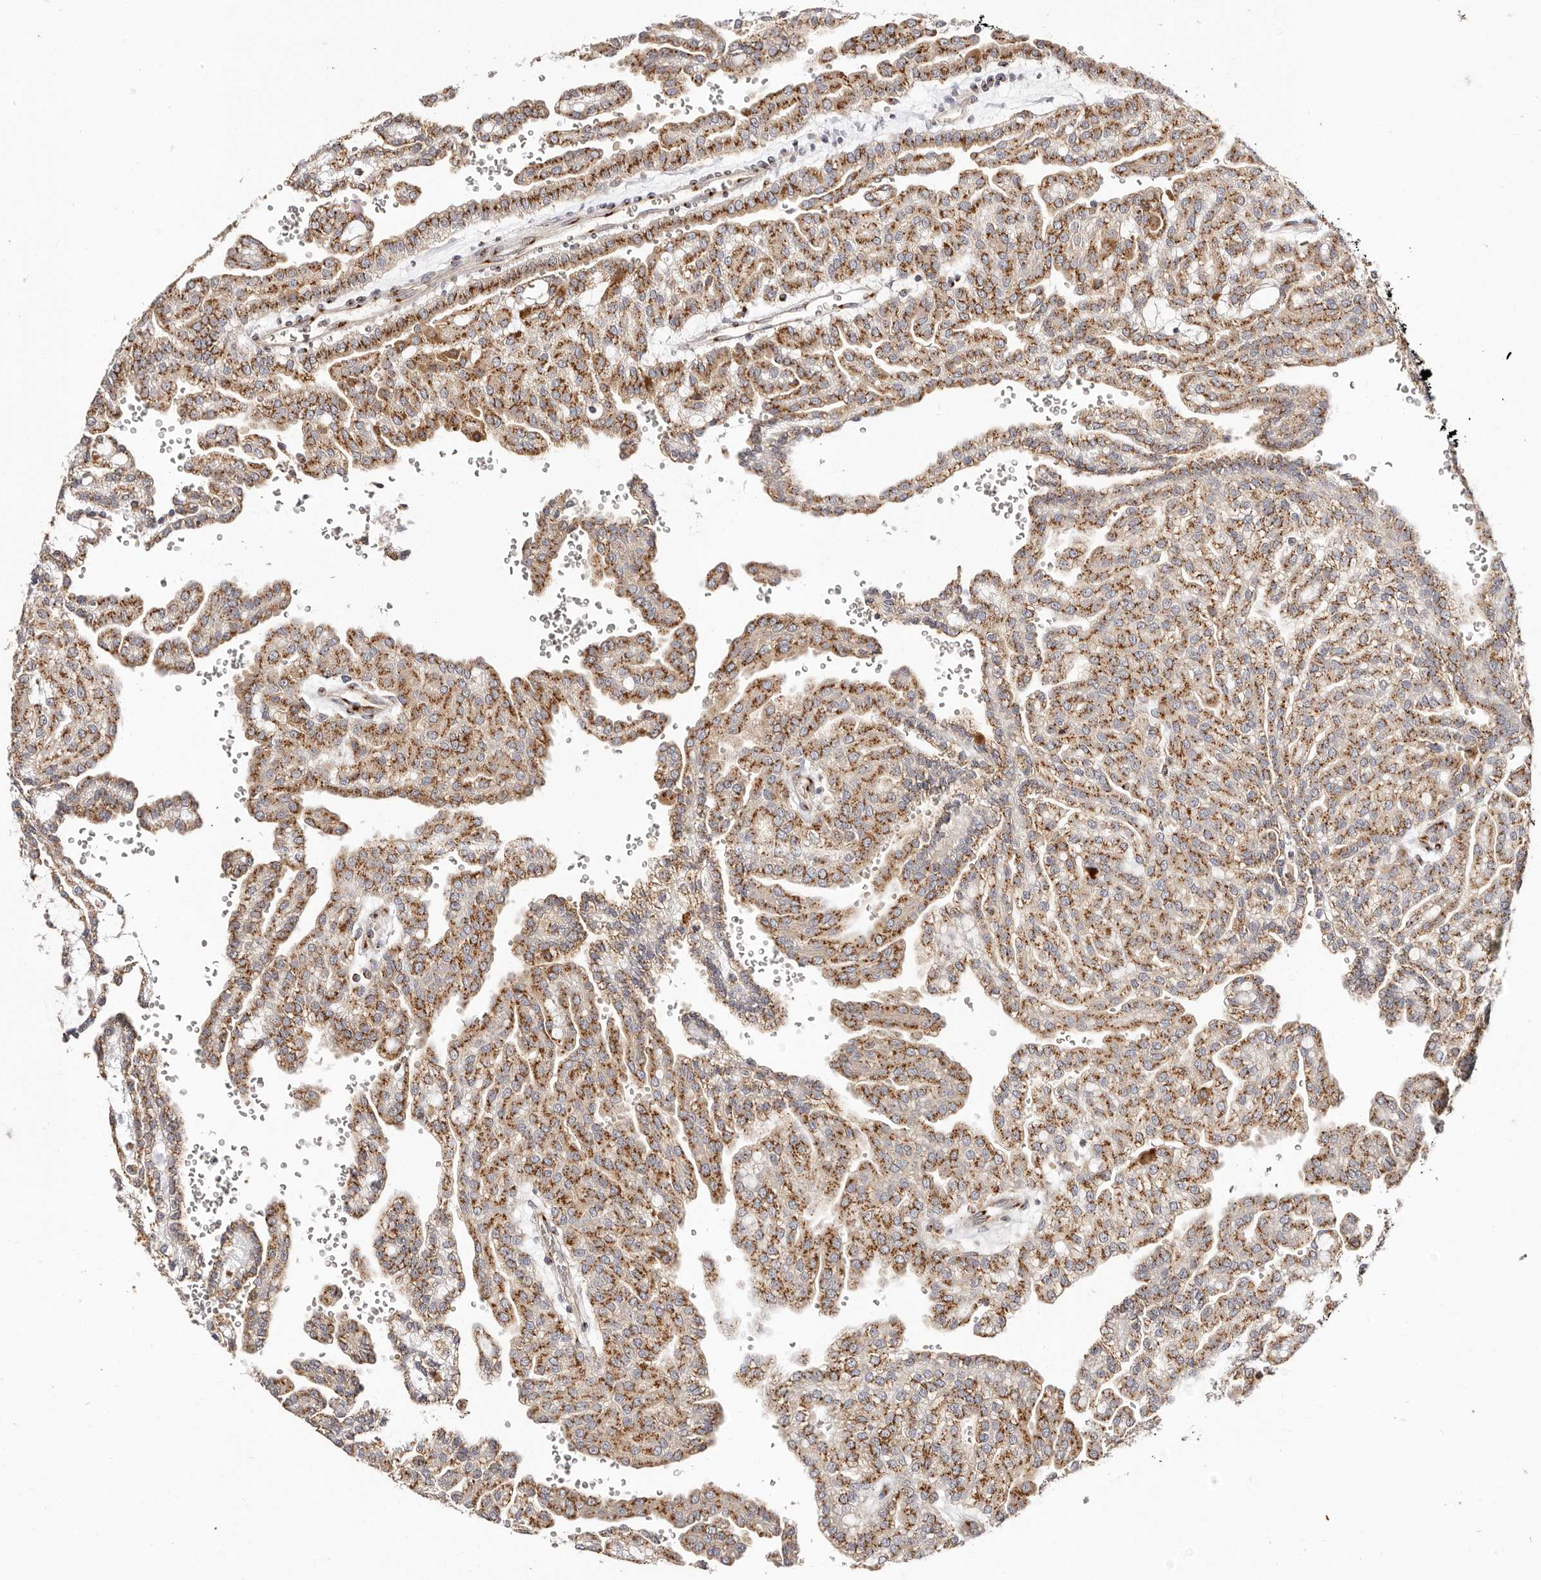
{"staining": {"intensity": "moderate", "quantity": ">75%", "location": "cytoplasmic/membranous"}, "tissue": "renal cancer", "cell_type": "Tumor cells", "image_type": "cancer", "snomed": [{"axis": "morphology", "description": "Adenocarcinoma, NOS"}, {"axis": "topography", "description": "Kidney"}], "caption": "Renal cancer (adenocarcinoma) was stained to show a protein in brown. There is medium levels of moderate cytoplasmic/membranous expression in approximately >75% of tumor cells.", "gene": "MAPK6", "patient": {"sex": "male", "age": 63}}